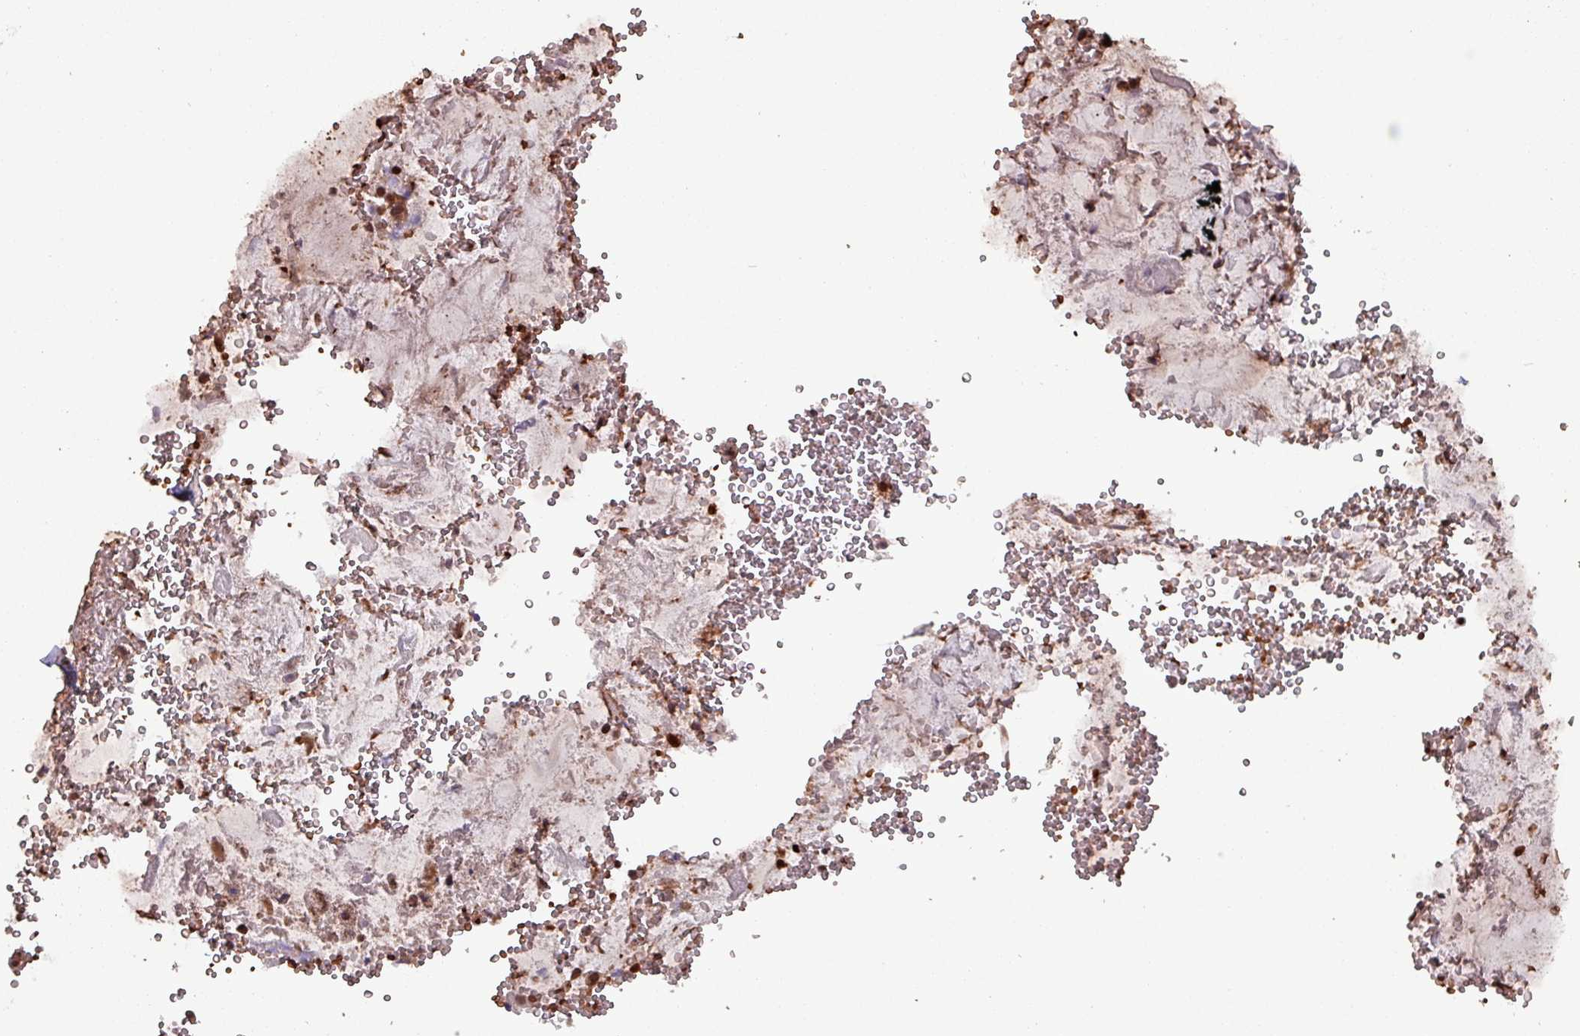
{"staining": {"intensity": "moderate", "quantity": "25%-75%", "location": "cytoplasmic/membranous,nuclear"}, "tissue": "stomach", "cell_type": "Glandular cells", "image_type": "normal", "snomed": [{"axis": "morphology", "description": "Normal tissue, NOS"}, {"axis": "topography", "description": "Stomach, upper"}], "caption": "Immunohistochemical staining of unremarkable stomach exhibits moderate cytoplasmic/membranous,nuclear protein positivity in about 25%-75% of glandular cells.", "gene": "PSMB8", "patient": {"sex": "male", "age": 52}}